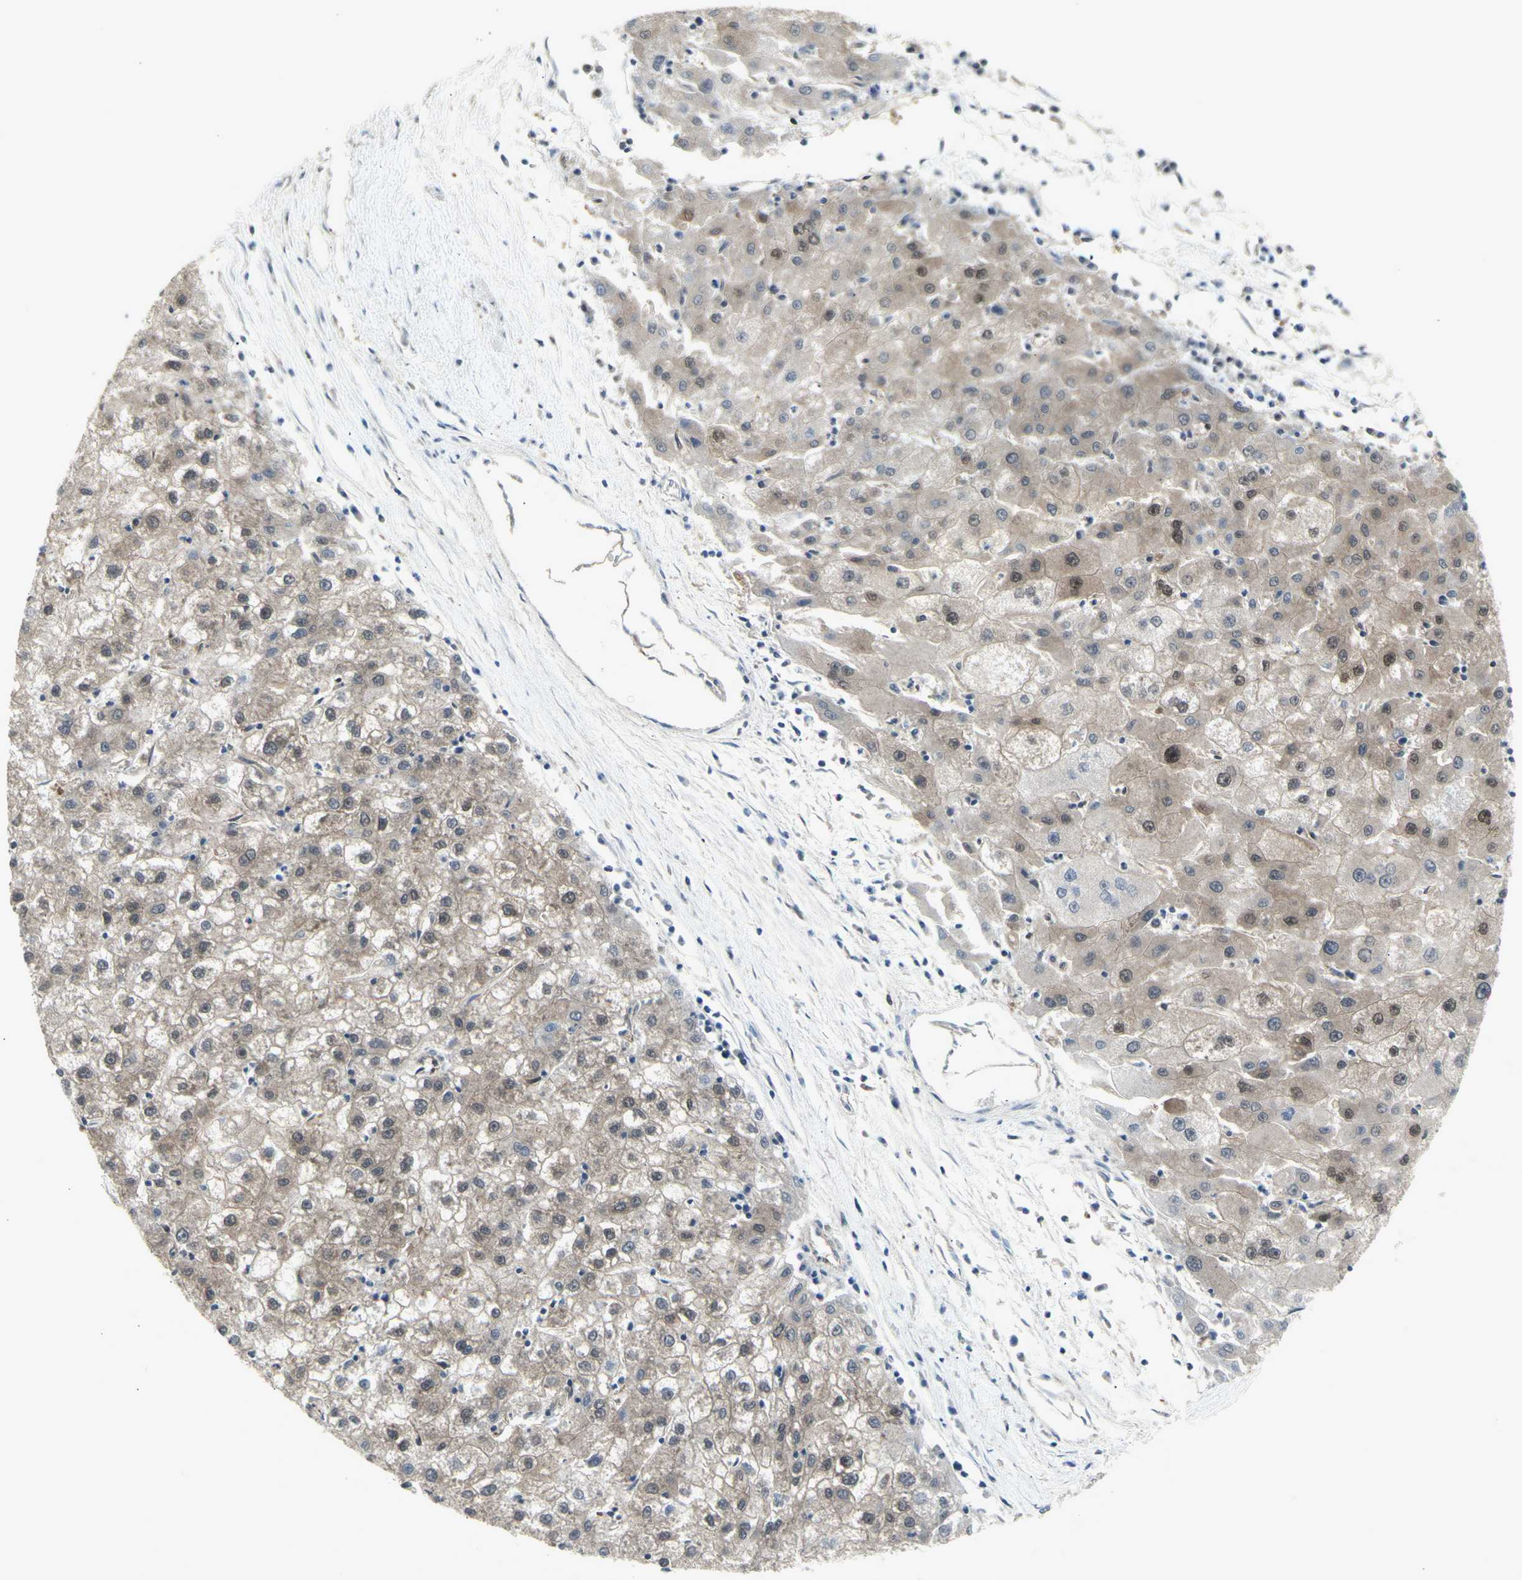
{"staining": {"intensity": "moderate", "quantity": ">75%", "location": "cytoplasmic/membranous"}, "tissue": "liver cancer", "cell_type": "Tumor cells", "image_type": "cancer", "snomed": [{"axis": "morphology", "description": "Carcinoma, Hepatocellular, NOS"}, {"axis": "topography", "description": "Liver"}], "caption": "Immunohistochemistry (IHC) of hepatocellular carcinoma (liver) reveals medium levels of moderate cytoplasmic/membranous positivity in about >75% of tumor cells. (DAB IHC, brown staining for protein, blue staining for nuclei).", "gene": "CHURC1-FNTB", "patient": {"sex": "male", "age": 72}}